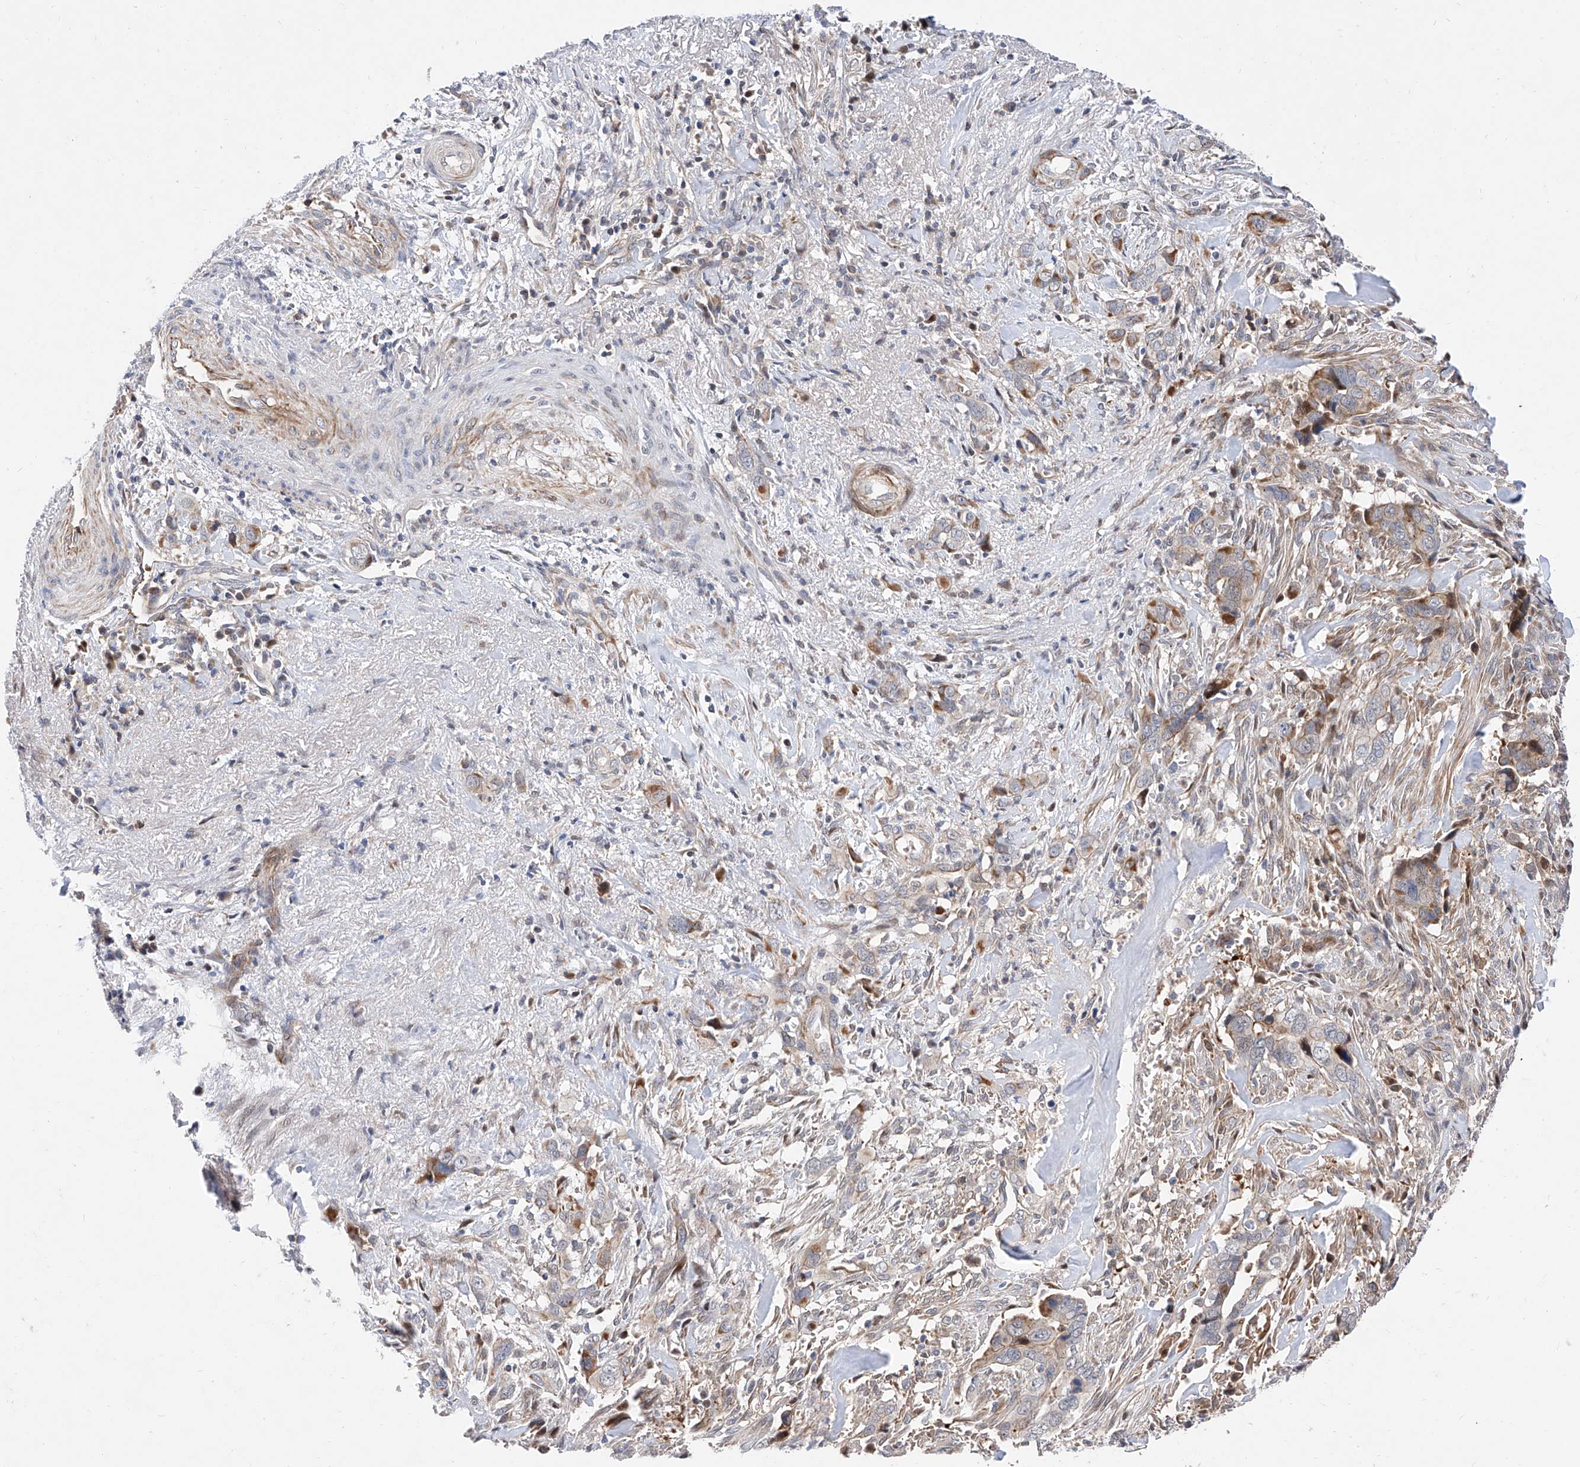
{"staining": {"intensity": "weak", "quantity": "<25%", "location": "cytoplasmic/membranous"}, "tissue": "liver cancer", "cell_type": "Tumor cells", "image_type": "cancer", "snomed": [{"axis": "morphology", "description": "Cholangiocarcinoma"}, {"axis": "topography", "description": "Liver"}], "caption": "Immunohistochemistry of cholangiocarcinoma (liver) displays no positivity in tumor cells.", "gene": "FUCA2", "patient": {"sex": "female", "age": 79}}